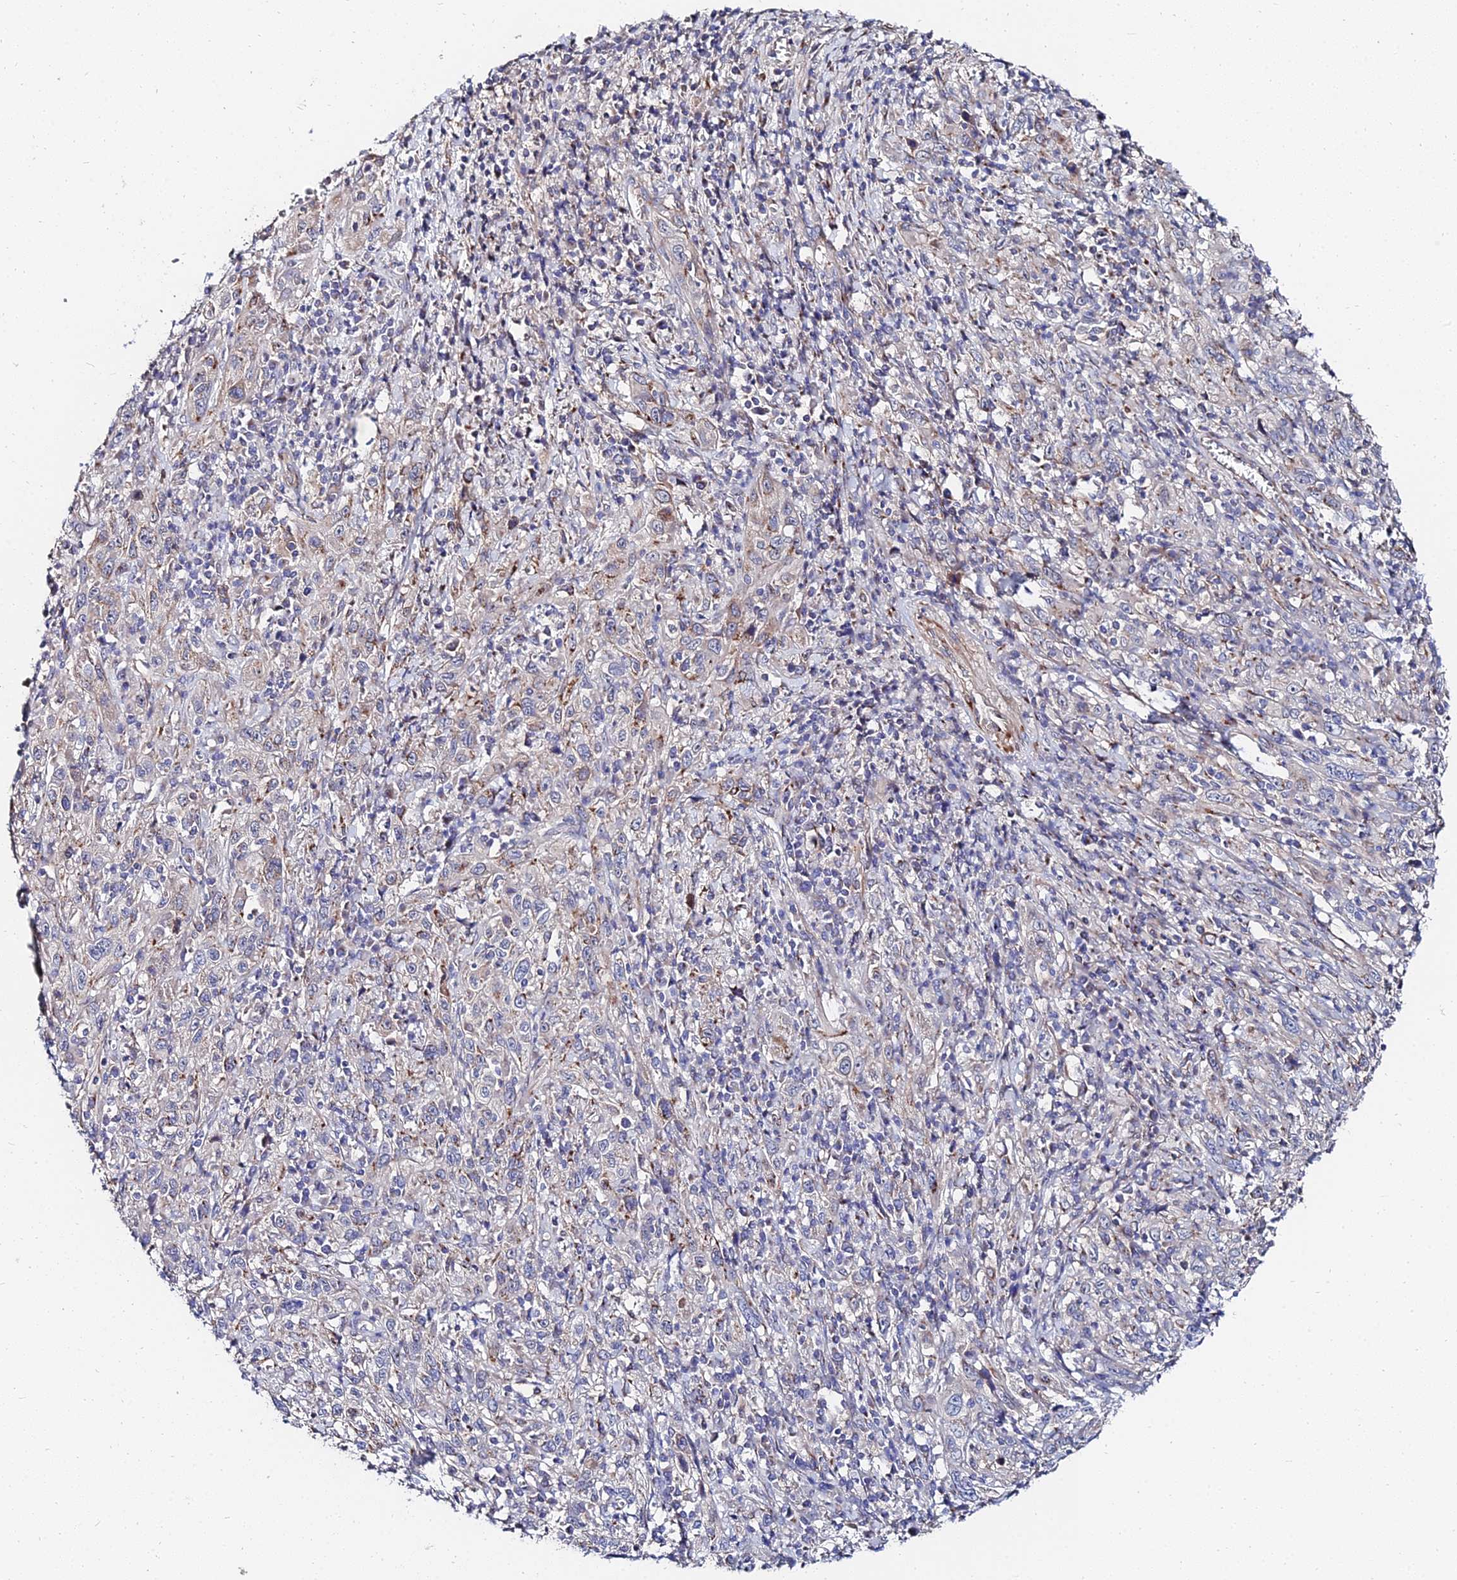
{"staining": {"intensity": "moderate", "quantity": "<25%", "location": "cytoplasmic/membranous"}, "tissue": "cervical cancer", "cell_type": "Tumor cells", "image_type": "cancer", "snomed": [{"axis": "morphology", "description": "Squamous cell carcinoma, NOS"}, {"axis": "topography", "description": "Cervix"}], "caption": "DAB (3,3'-diaminobenzidine) immunohistochemical staining of cervical squamous cell carcinoma reveals moderate cytoplasmic/membranous protein positivity in approximately <25% of tumor cells.", "gene": "BORCS8", "patient": {"sex": "female", "age": 46}}